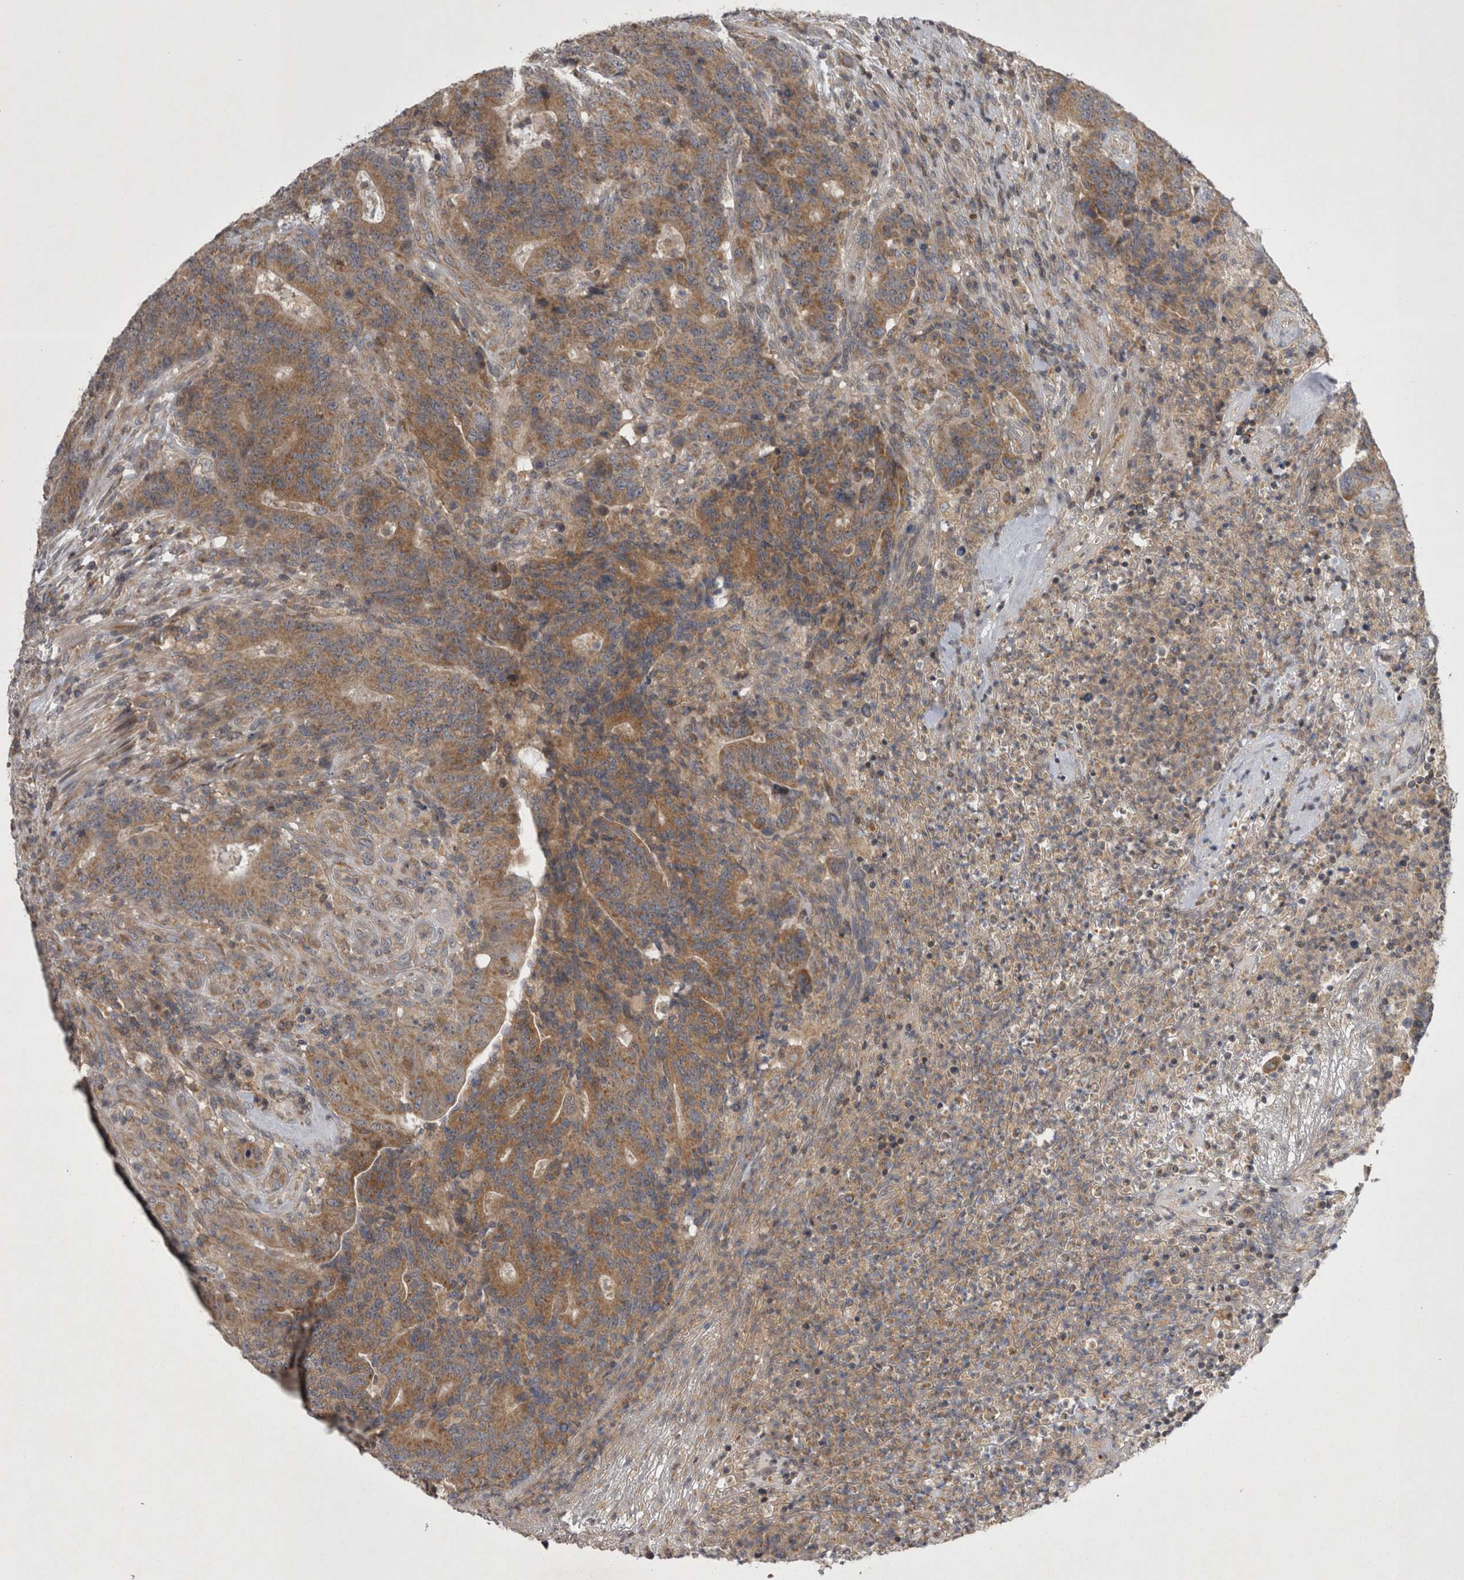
{"staining": {"intensity": "moderate", "quantity": ">75%", "location": "cytoplasmic/membranous"}, "tissue": "colorectal cancer", "cell_type": "Tumor cells", "image_type": "cancer", "snomed": [{"axis": "morphology", "description": "Normal tissue, NOS"}, {"axis": "morphology", "description": "Adenocarcinoma, NOS"}, {"axis": "topography", "description": "Colon"}], "caption": "An IHC image of tumor tissue is shown. Protein staining in brown shows moderate cytoplasmic/membranous positivity in adenocarcinoma (colorectal) within tumor cells.", "gene": "TSPOAP1", "patient": {"sex": "female", "age": 75}}